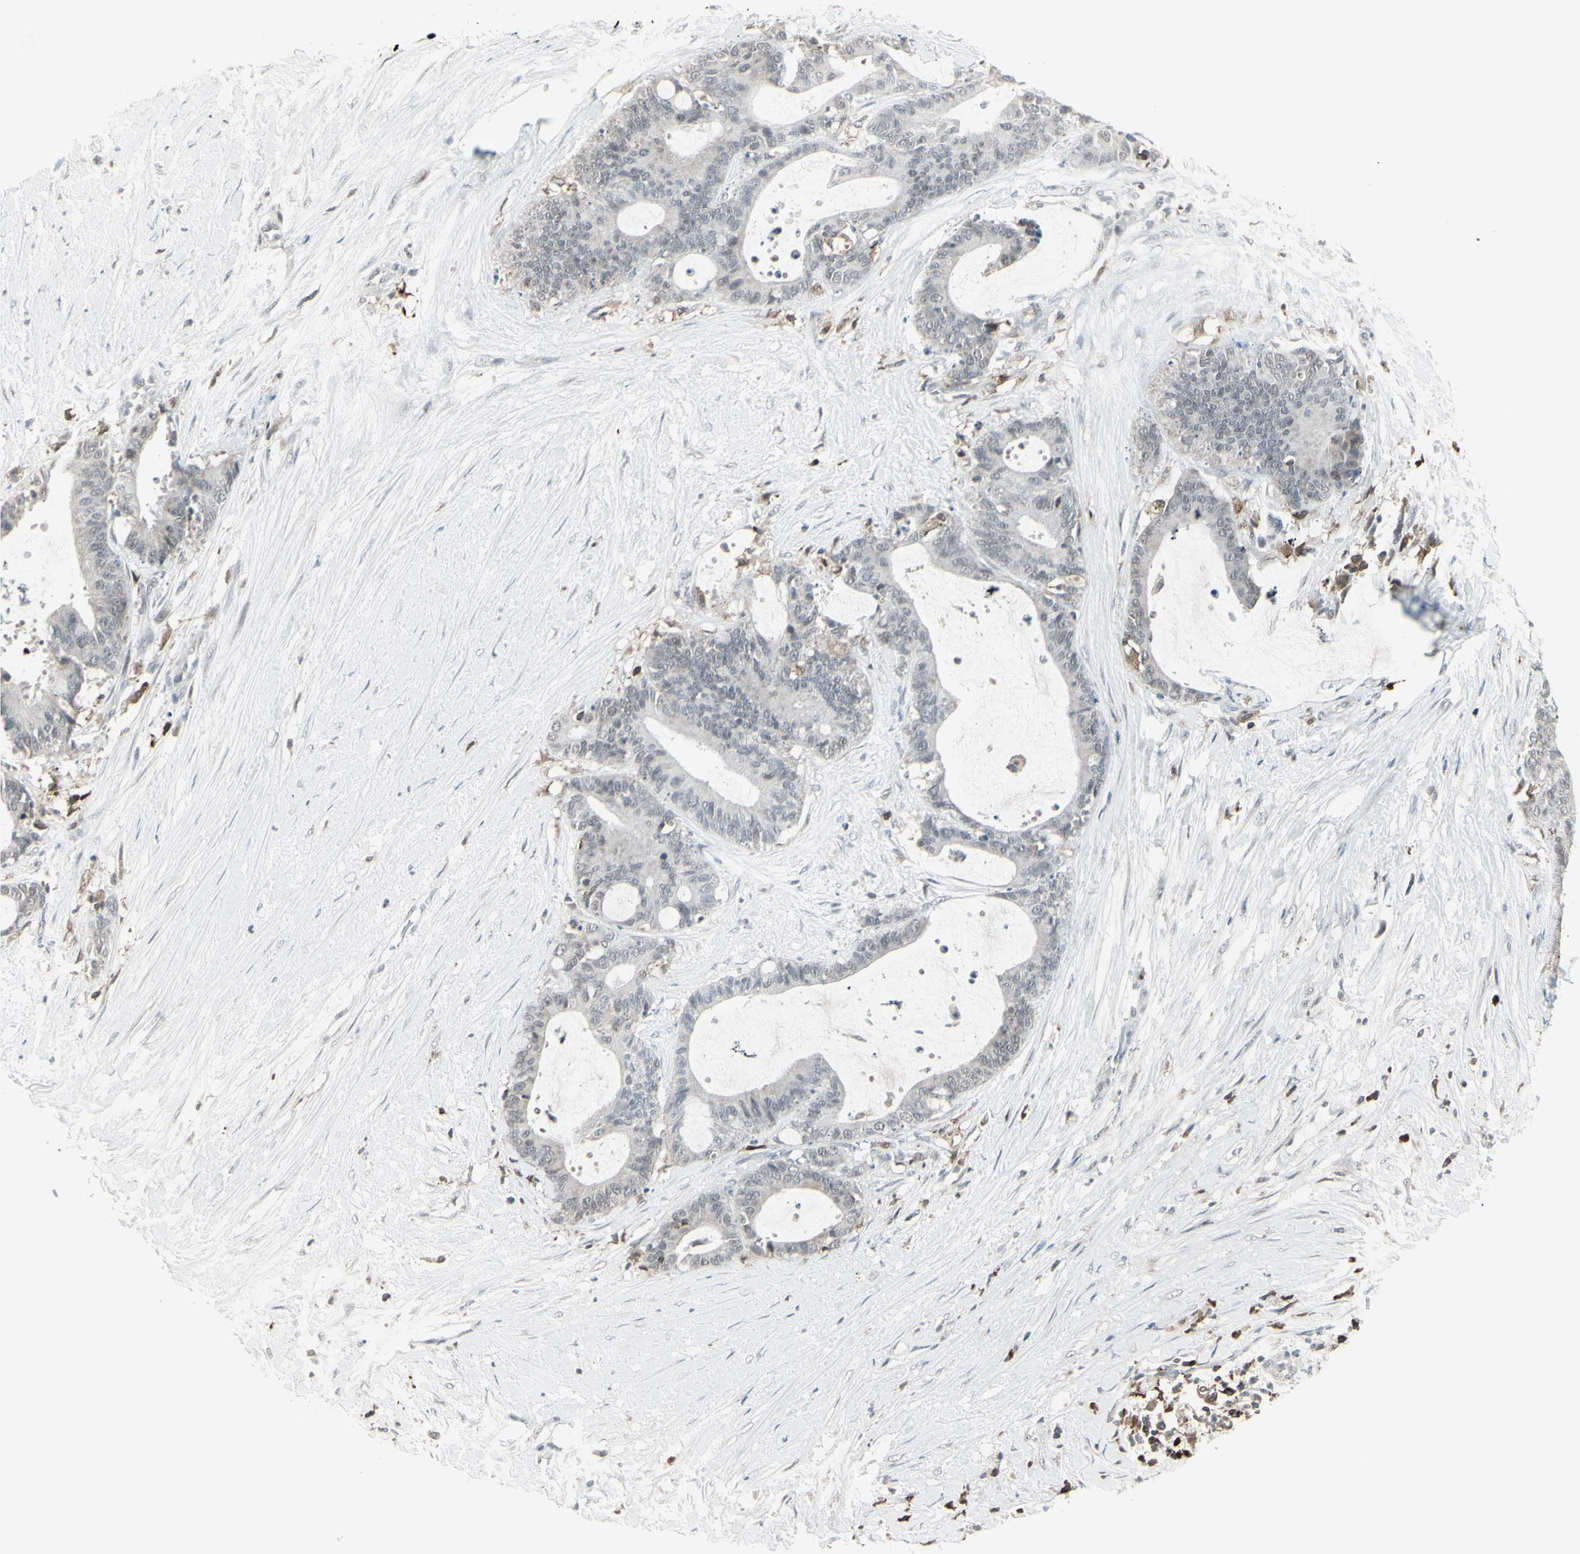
{"staining": {"intensity": "negative", "quantity": "none", "location": "none"}, "tissue": "liver cancer", "cell_type": "Tumor cells", "image_type": "cancer", "snomed": [{"axis": "morphology", "description": "Cholangiocarcinoma"}, {"axis": "topography", "description": "Liver"}], "caption": "A micrograph of liver cancer (cholangiocarcinoma) stained for a protein exhibits no brown staining in tumor cells.", "gene": "SAMSN1", "patient": {"sex": "female", "age": 73}}